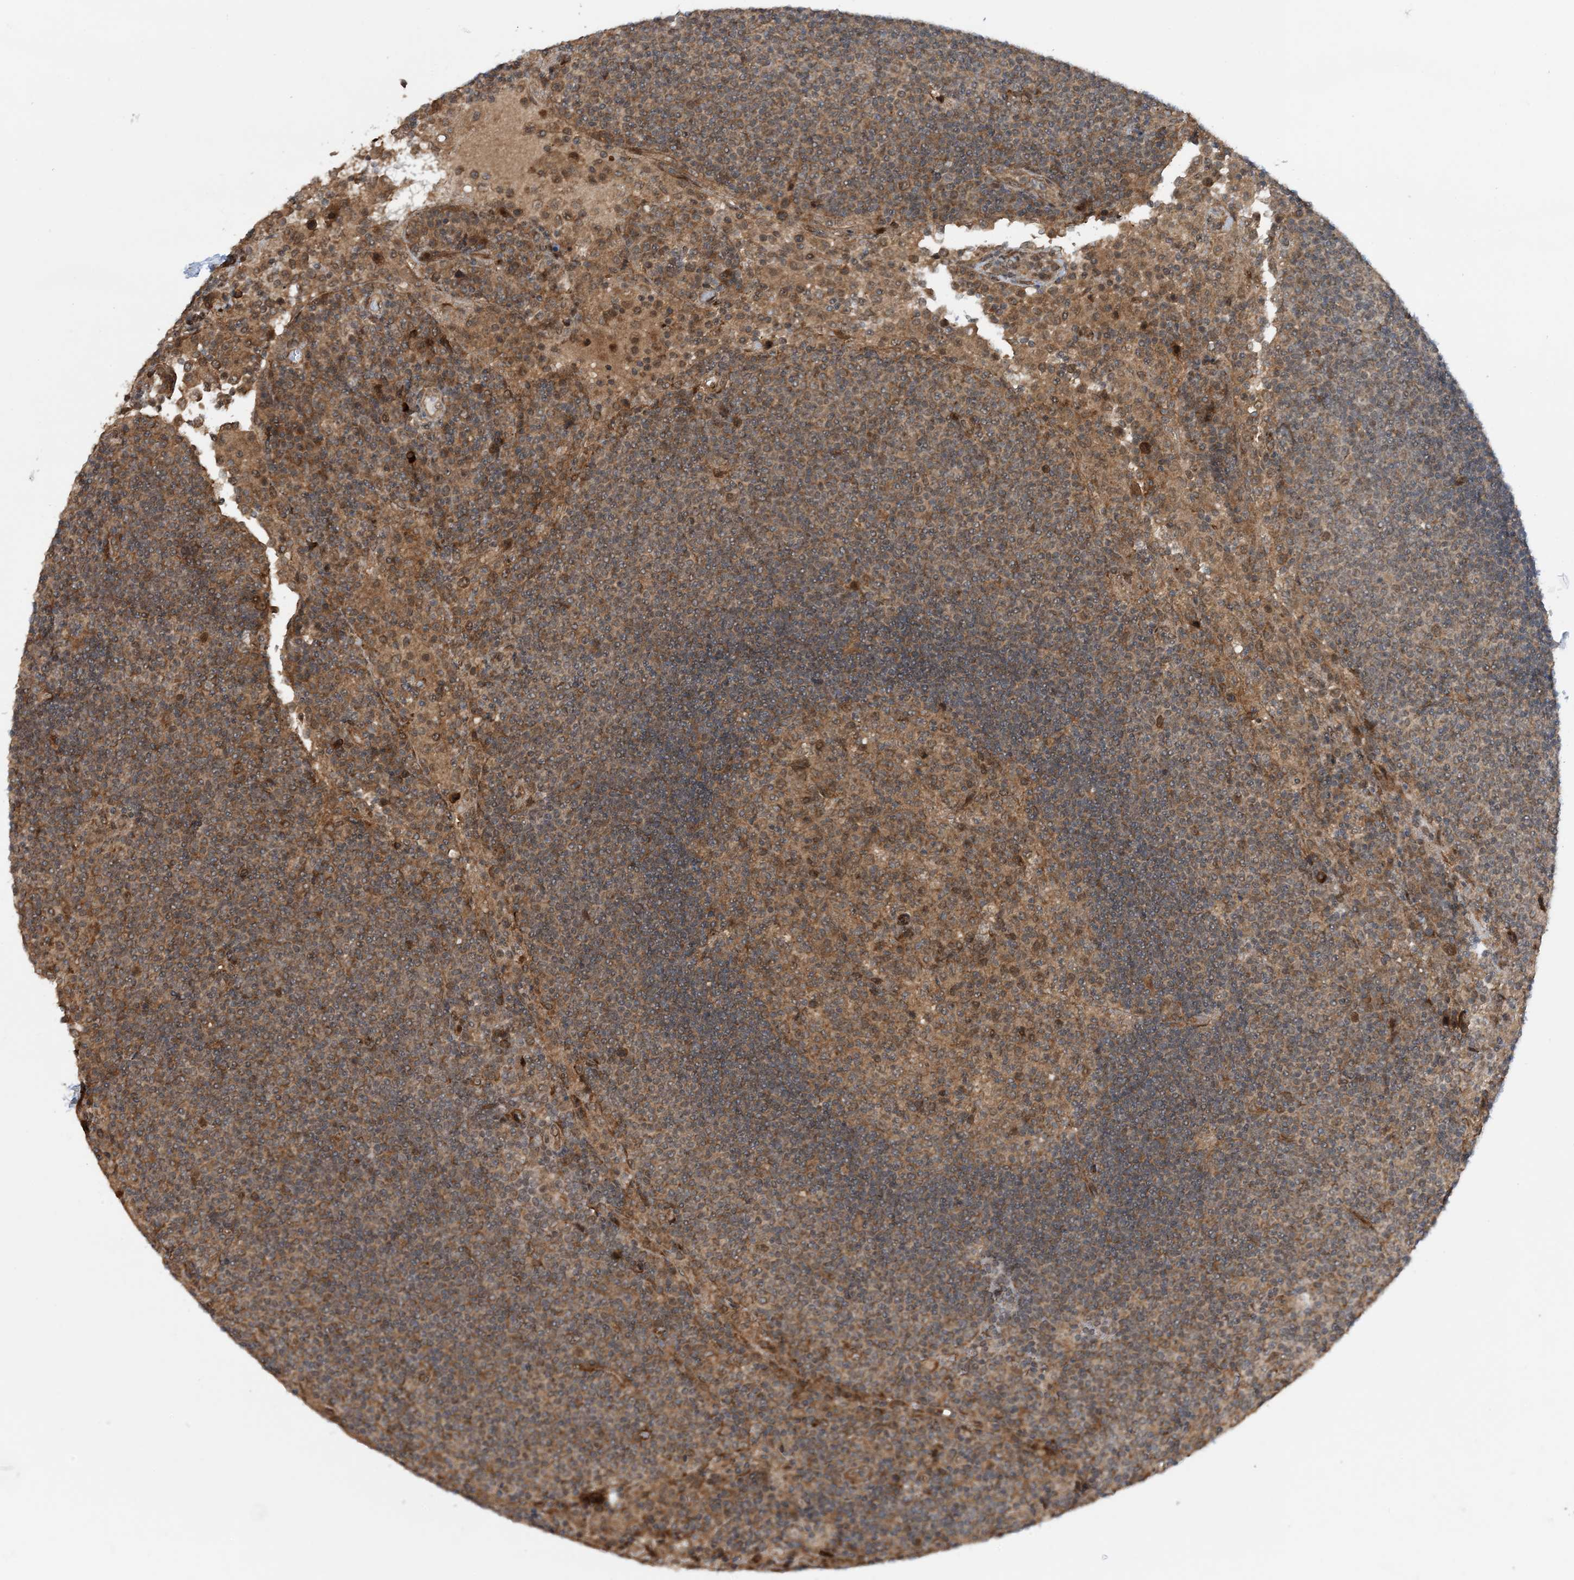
{"staining": {"intensity": "moderate", "quantity": "25%-75%", "location": "cytoplasmic/membranous"}, "tissue": "lymph node", "cell_type": "Germinal center cells", "image_type": "normal", "snomed": [{"axis": "morphology", "description": "Normal tissue, NOS"}, {"axis": "topography", "description": "Lymph node"}], "caption": "A medium amount of moderate cytoplasmic/membranous expression is appreciated in approximately 25%-75% of germinal center cells in normal lymph node.", "gene": "HEMK1", "patient": {"sex": "female", "age": 53}}